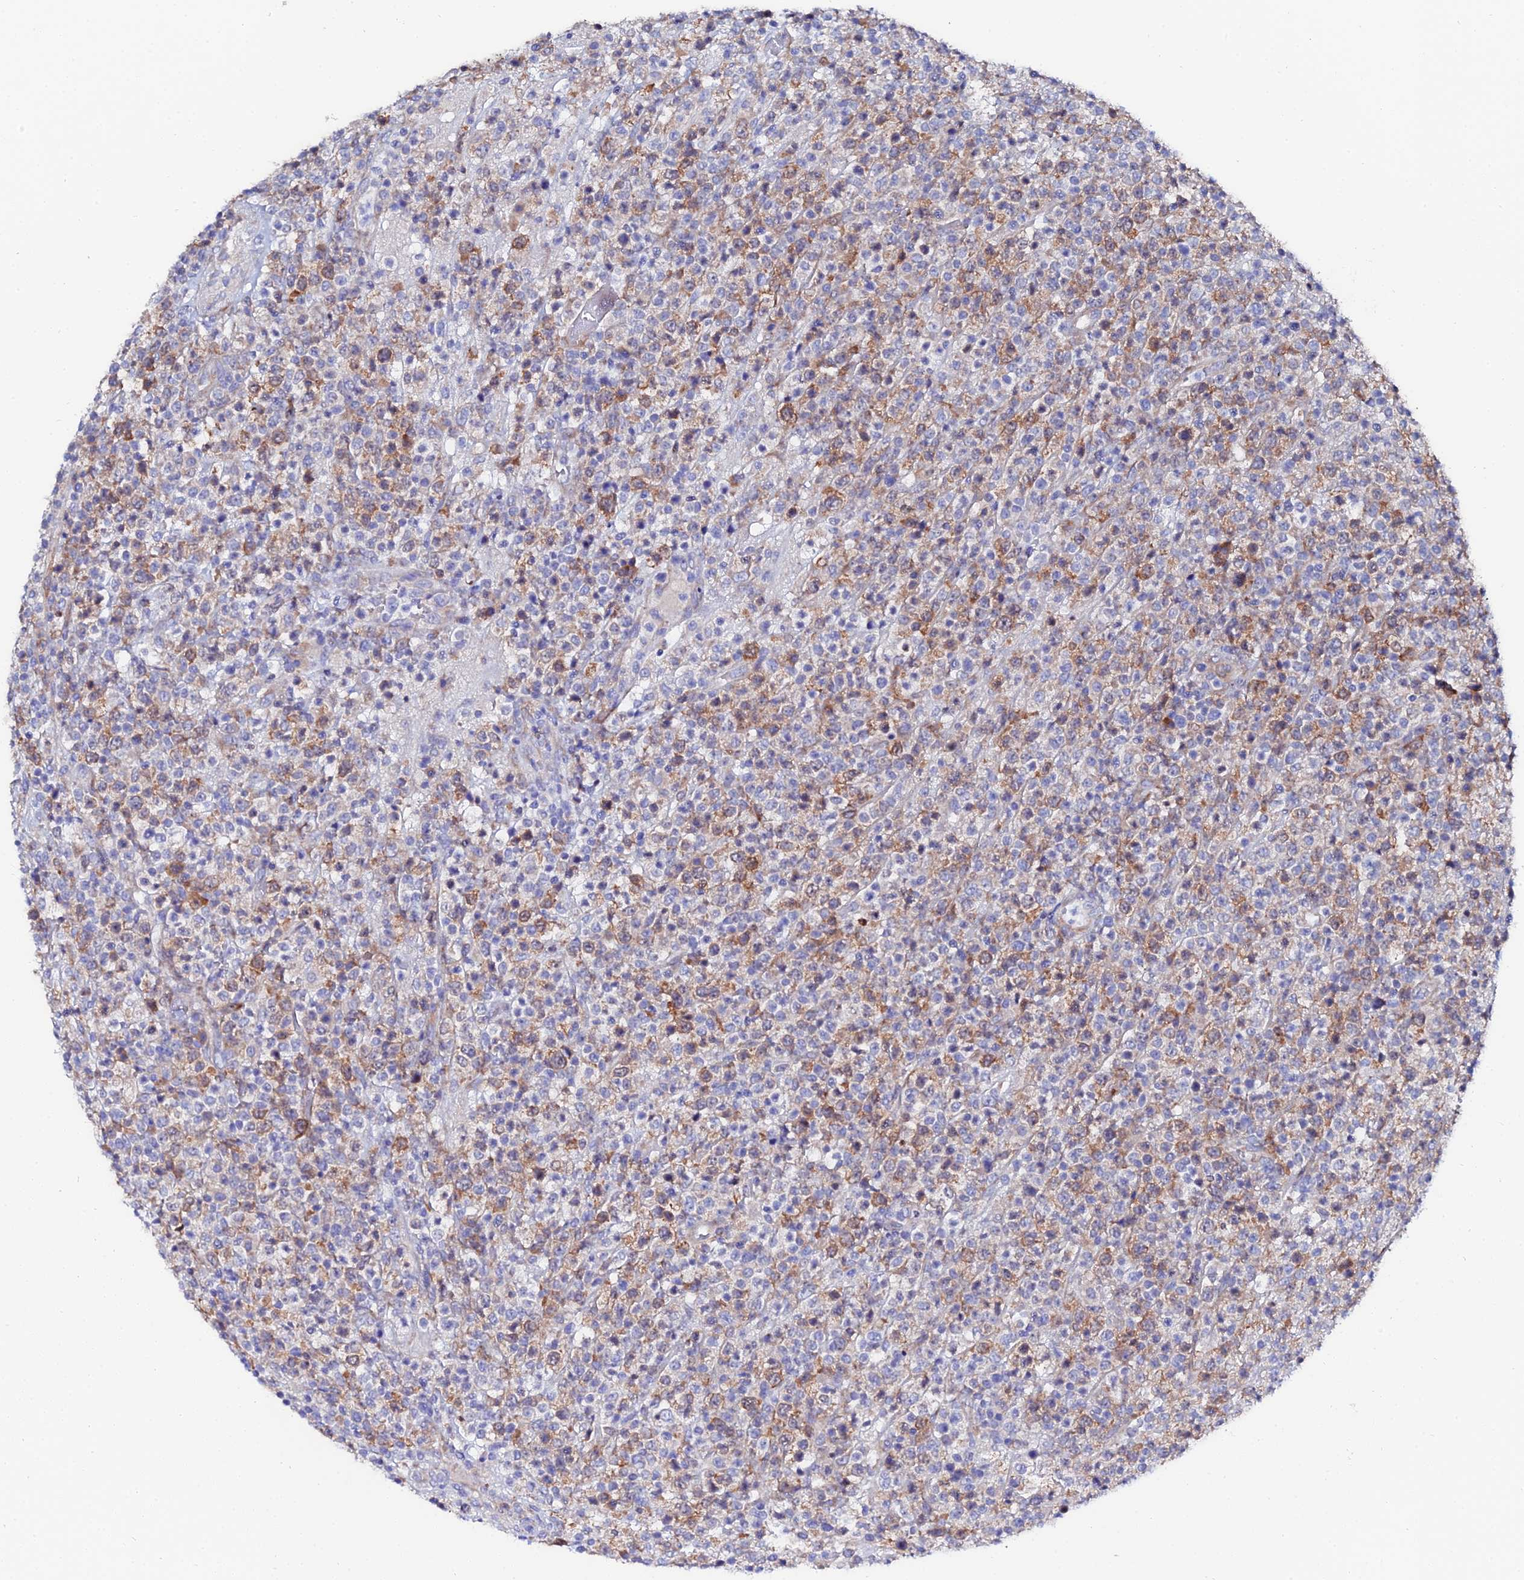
{"staining": {"intensity": "moderate", "quantity": "25%-75%", "location": "cytoplasmic/membranous"}, "tissue": "lymphoma", "cell_type": "Tumor cells", "image_type": "cancer", "snomed": [{"axis": "morphology", "description": "Malignant lymphoma, non-Hodgkin's type, High grade"}, {"axis": "topography", "description": "Colon"}], "caption": "An immunohistochemistry (IHC) photomicrograph of neoplastic tissue is shown. Protein staining in brown shows moderate cytoplasmic/membranous positivity in malignant lymphoma, non-Hodgkin's type (high-grade) within tumor cells.", "gene": "PTTG1", "patient": {"sex": "female", "age": 53}}